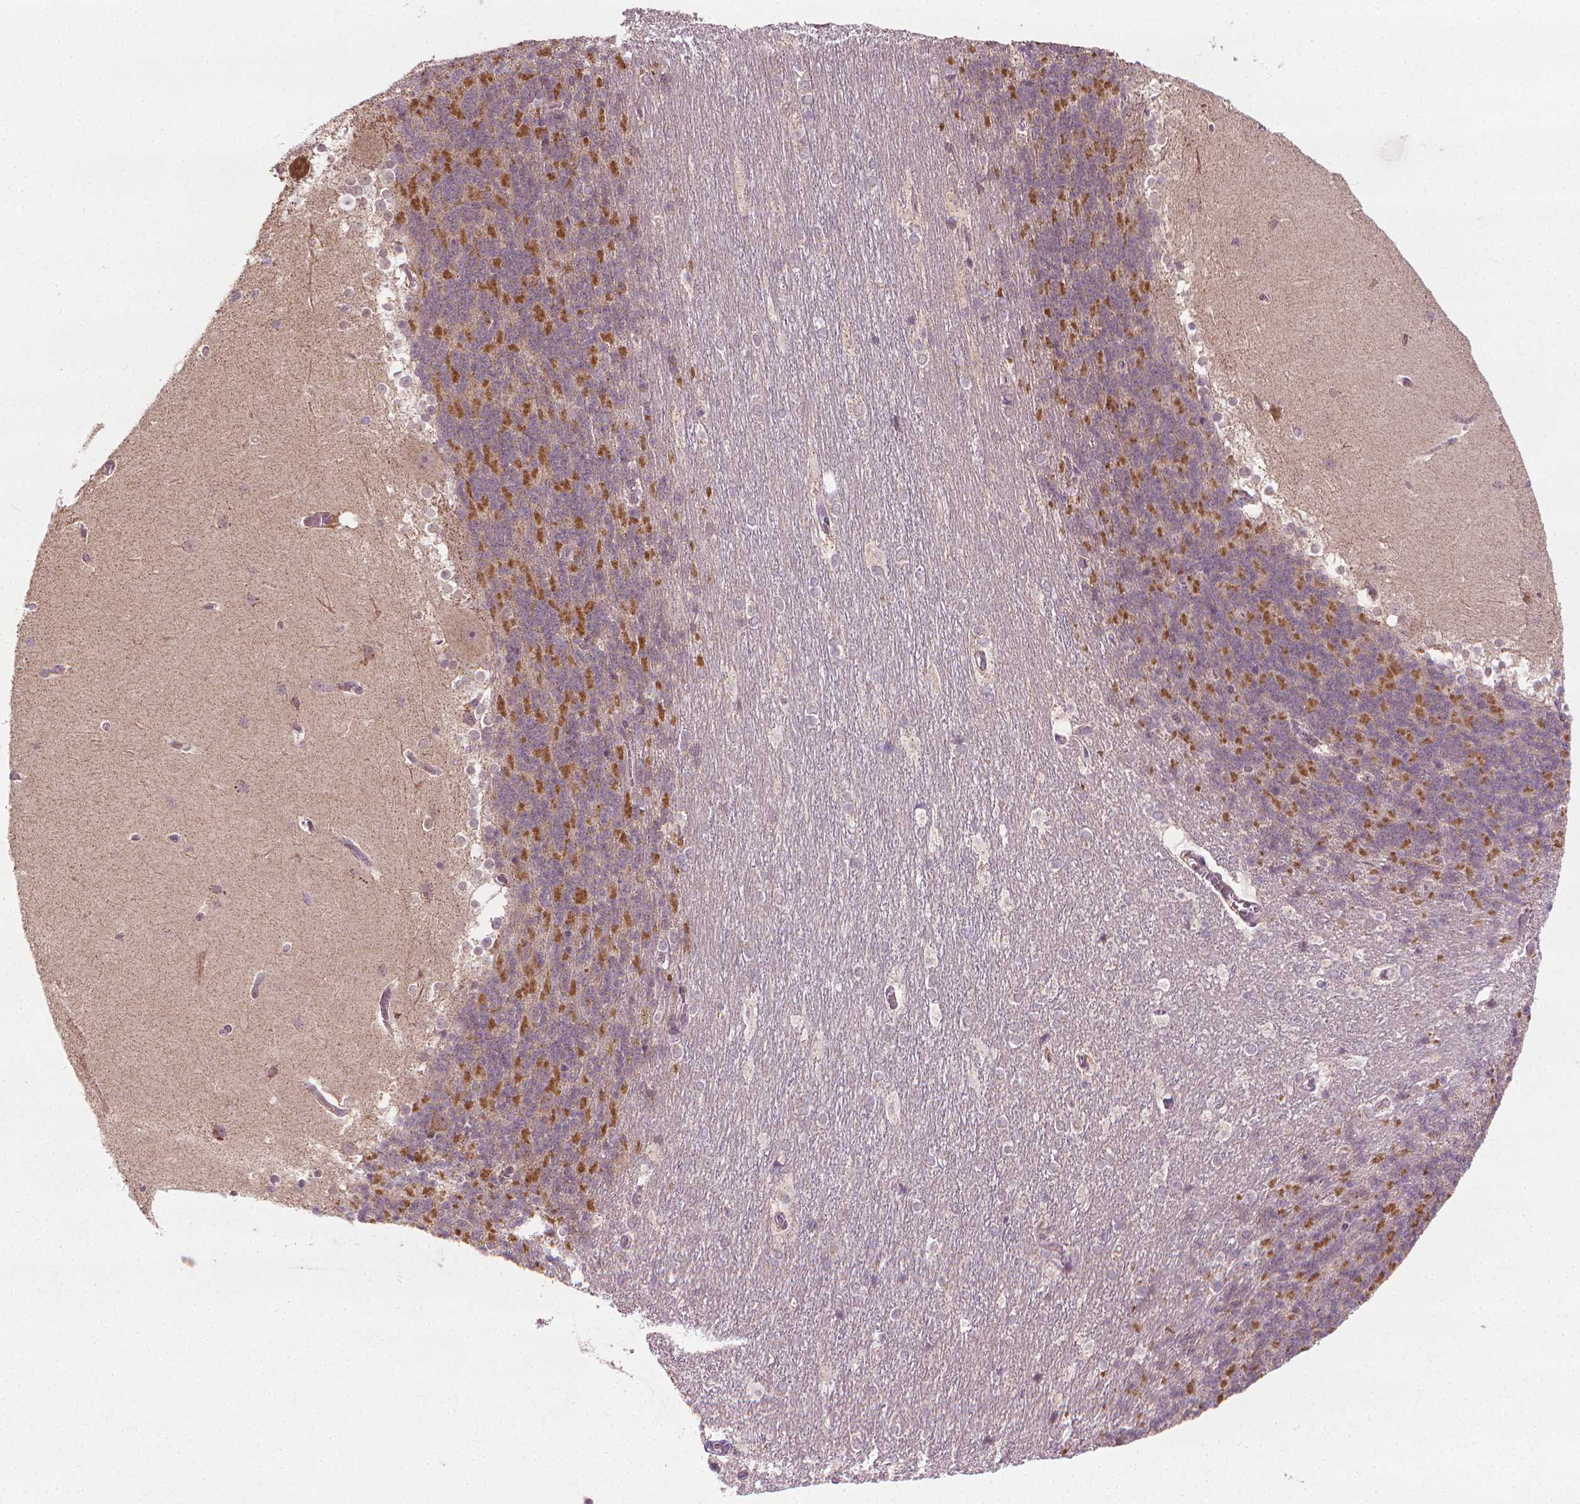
{"staining": {"intensity": "moderate", "quantity": "25%-75%", "location": "cytoplasmic/membranous"}, "tissue": "cerebellum", "cell_type": "Cells in granular layer", "image_type": "normal", "snomed": [{"axis": "morphology", "description": "Normal tissue, NOS"}, {"axis": "topography", "description": "Cerebellum"}], "caption": "Approximately 25%-75% of cells in granular layer in benign human cerebellum exhibit moderate cytoplasmic/membranous protein staining as visualized by brown immunohistochemical staining.", "gene": "PRAG1", "patient": {"sex": "female", "age": 19}}